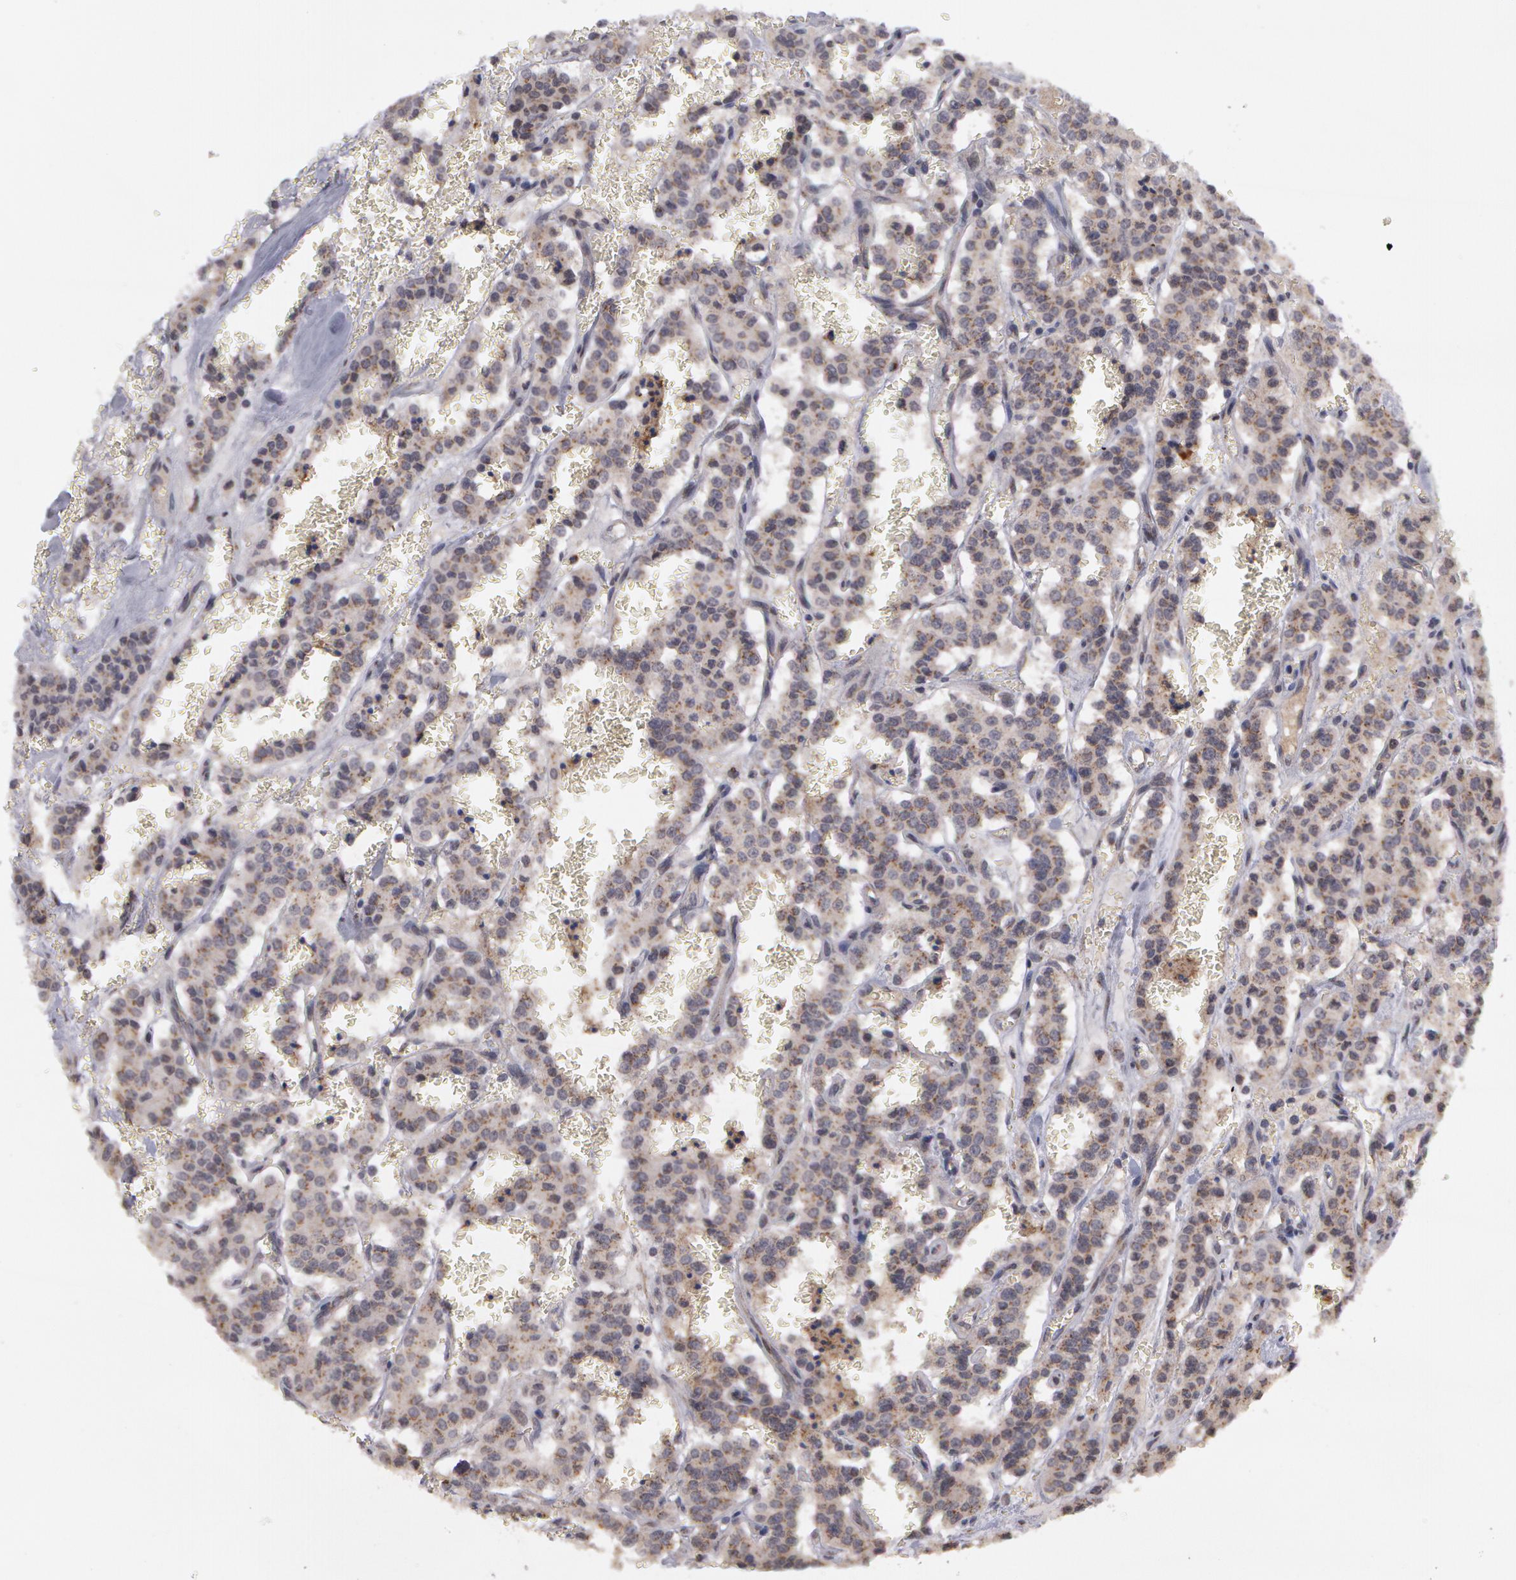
{"staining": {"intensity": "negative", "quantity": "none", "location": "none"}, "tissue": "carcinoid", "cell_type": "Tumor cells", "image_type": "cancer", "snomed": [{"axis": "morphology", "description": "Carcinoid, malignant, NOS"}, {"axis": "topography", "description": "Bronchus"}], "caption": "DAB immunohistochemical staining of carcinoid displays no significant staining in tumor cells.", "gene": "STX5", "patient": {"sex": "male", "age": 55}}